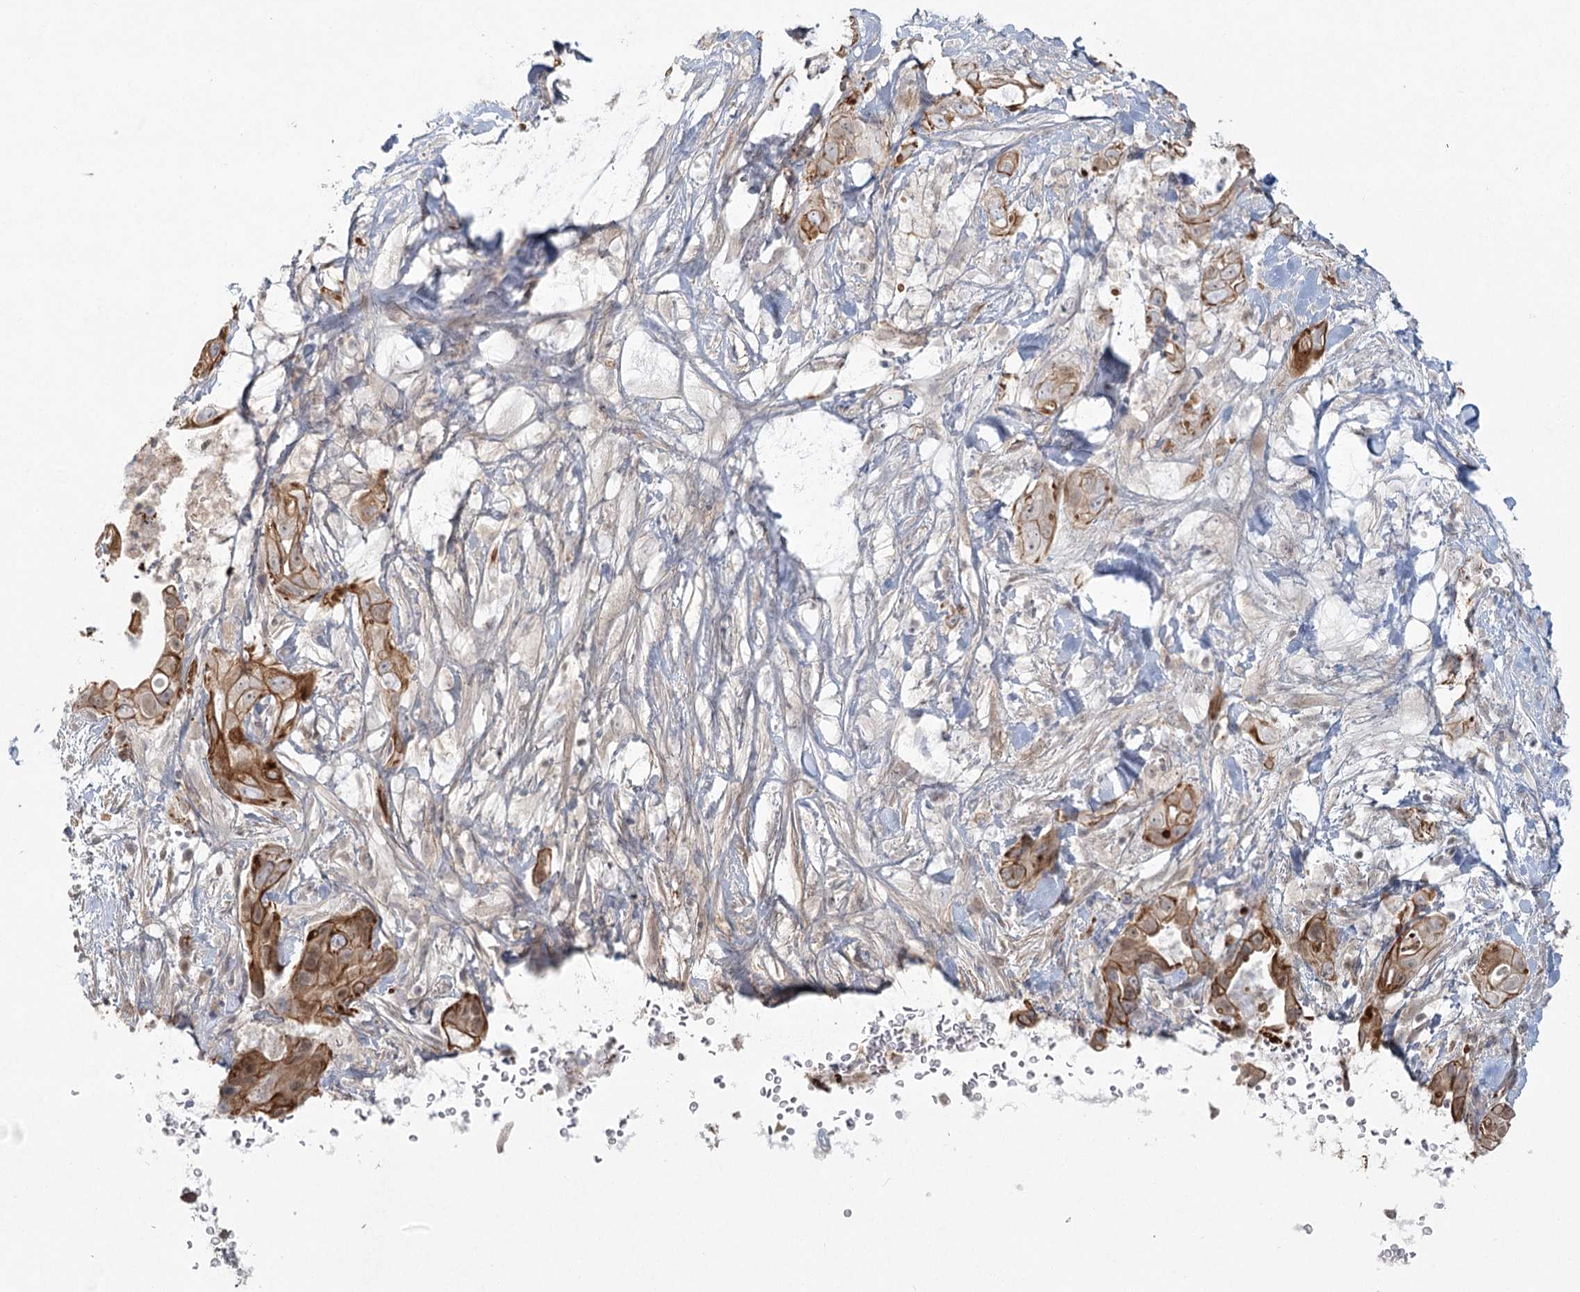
{"staining": {"intensity": "moderate", "quantity": ">75%", "location": "cytoplasmic/membranous"}, "tissue": "pancreatic cancer", "cell_type": "Tumor cells", "image_type": "cancer", "snomed": [{"axis": "morphology", "description": "Adenocarcinoma, NOS"}, {"axis": "topography", "description": "Pancreas"}], "caption": "A brown stain highlights moderate cytoplasmic/membranous positivity of a protein in human pancreatic cancer (adenocarcinoma) tumor cells. Using DAB (brown) and hematoxylin (blue) stains, captured at high magnification using brightfield microscopy.", "gene": "KBTBD4", "patient": {"sex": "female", "age": 78}}